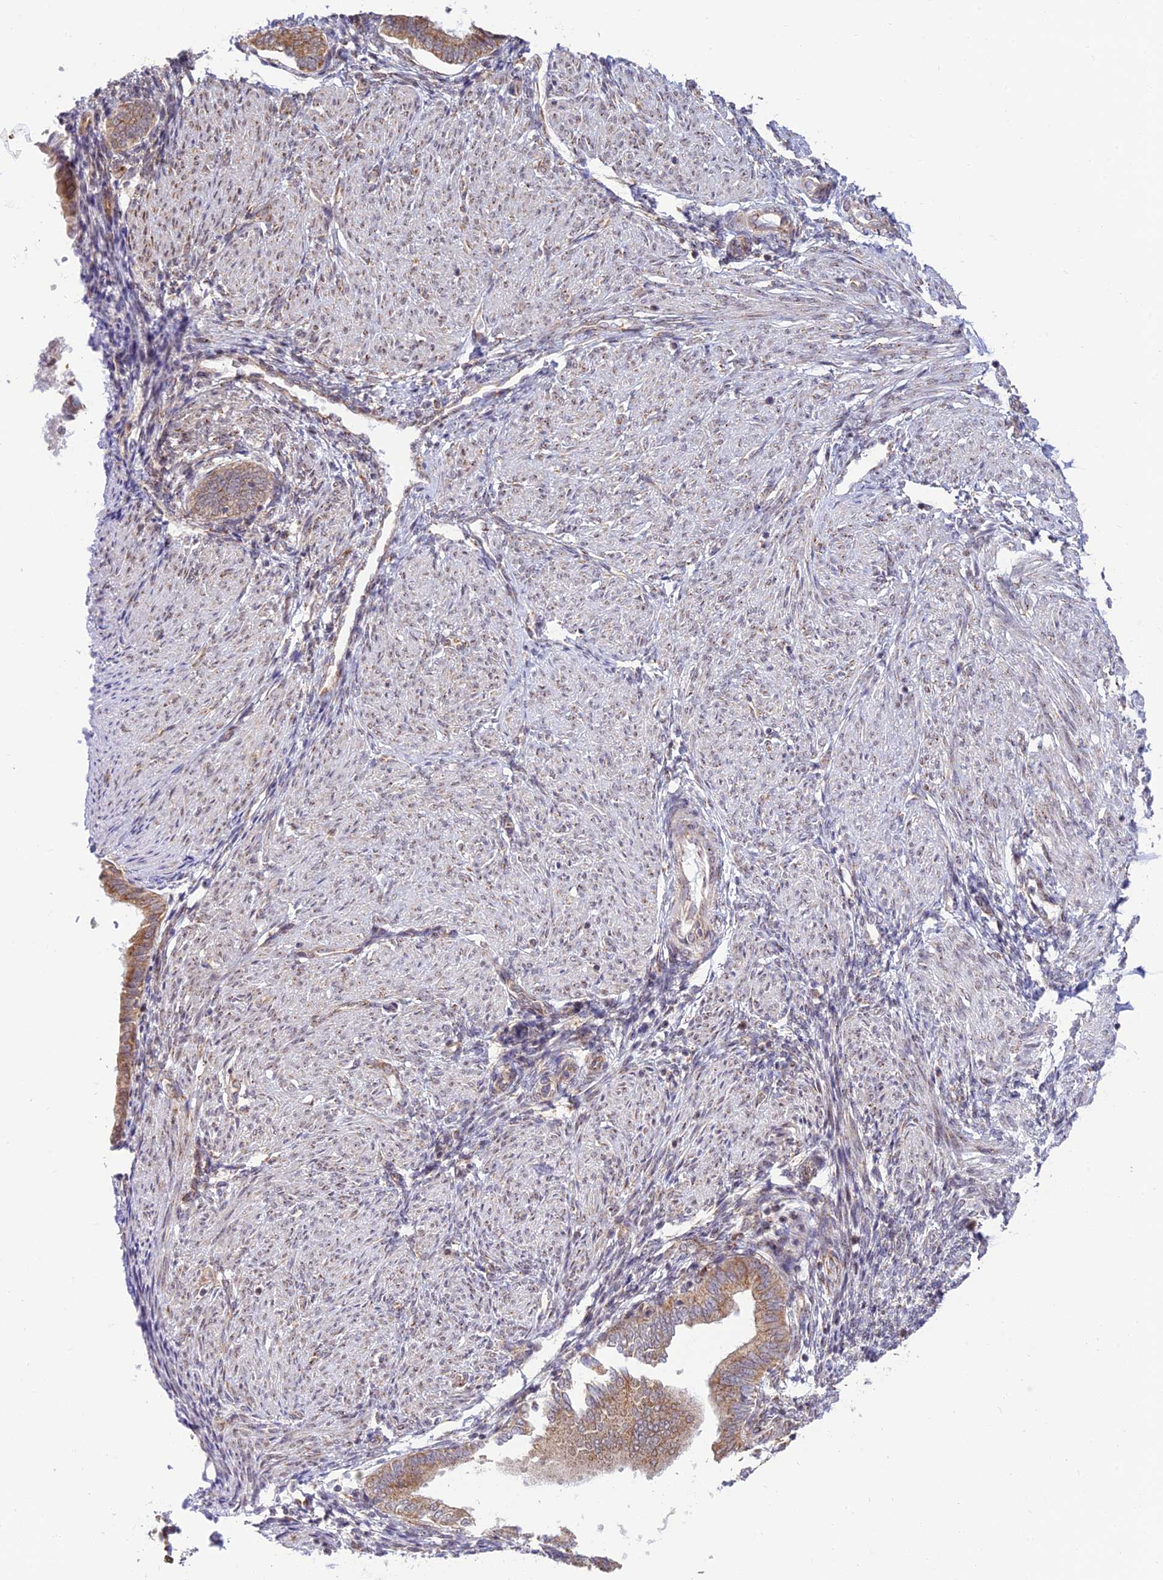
{"staining": {"intensity": "moderate", "quantity": "25%-75%", "location": "cytoplasmic/membranous"}, "tissue": "endometrium", "cell_type": "Cells in endometrial stroma", "image_type": "normal", "snomed": [{"axis": "morphology", "description": "Normal tissue, NOS"}, {"axis": "topography", "description": "Endometrium"}], "caption": "Immunohistochemistry (IHC) (DAB) staining of normal human endometrium shows moderate cytoplasmic/membranous protein staining in about 25%-75% of cells in endometrial stroma.", "gene": "GOLGA3", "patient": {"sex": "female", "age": 53}}